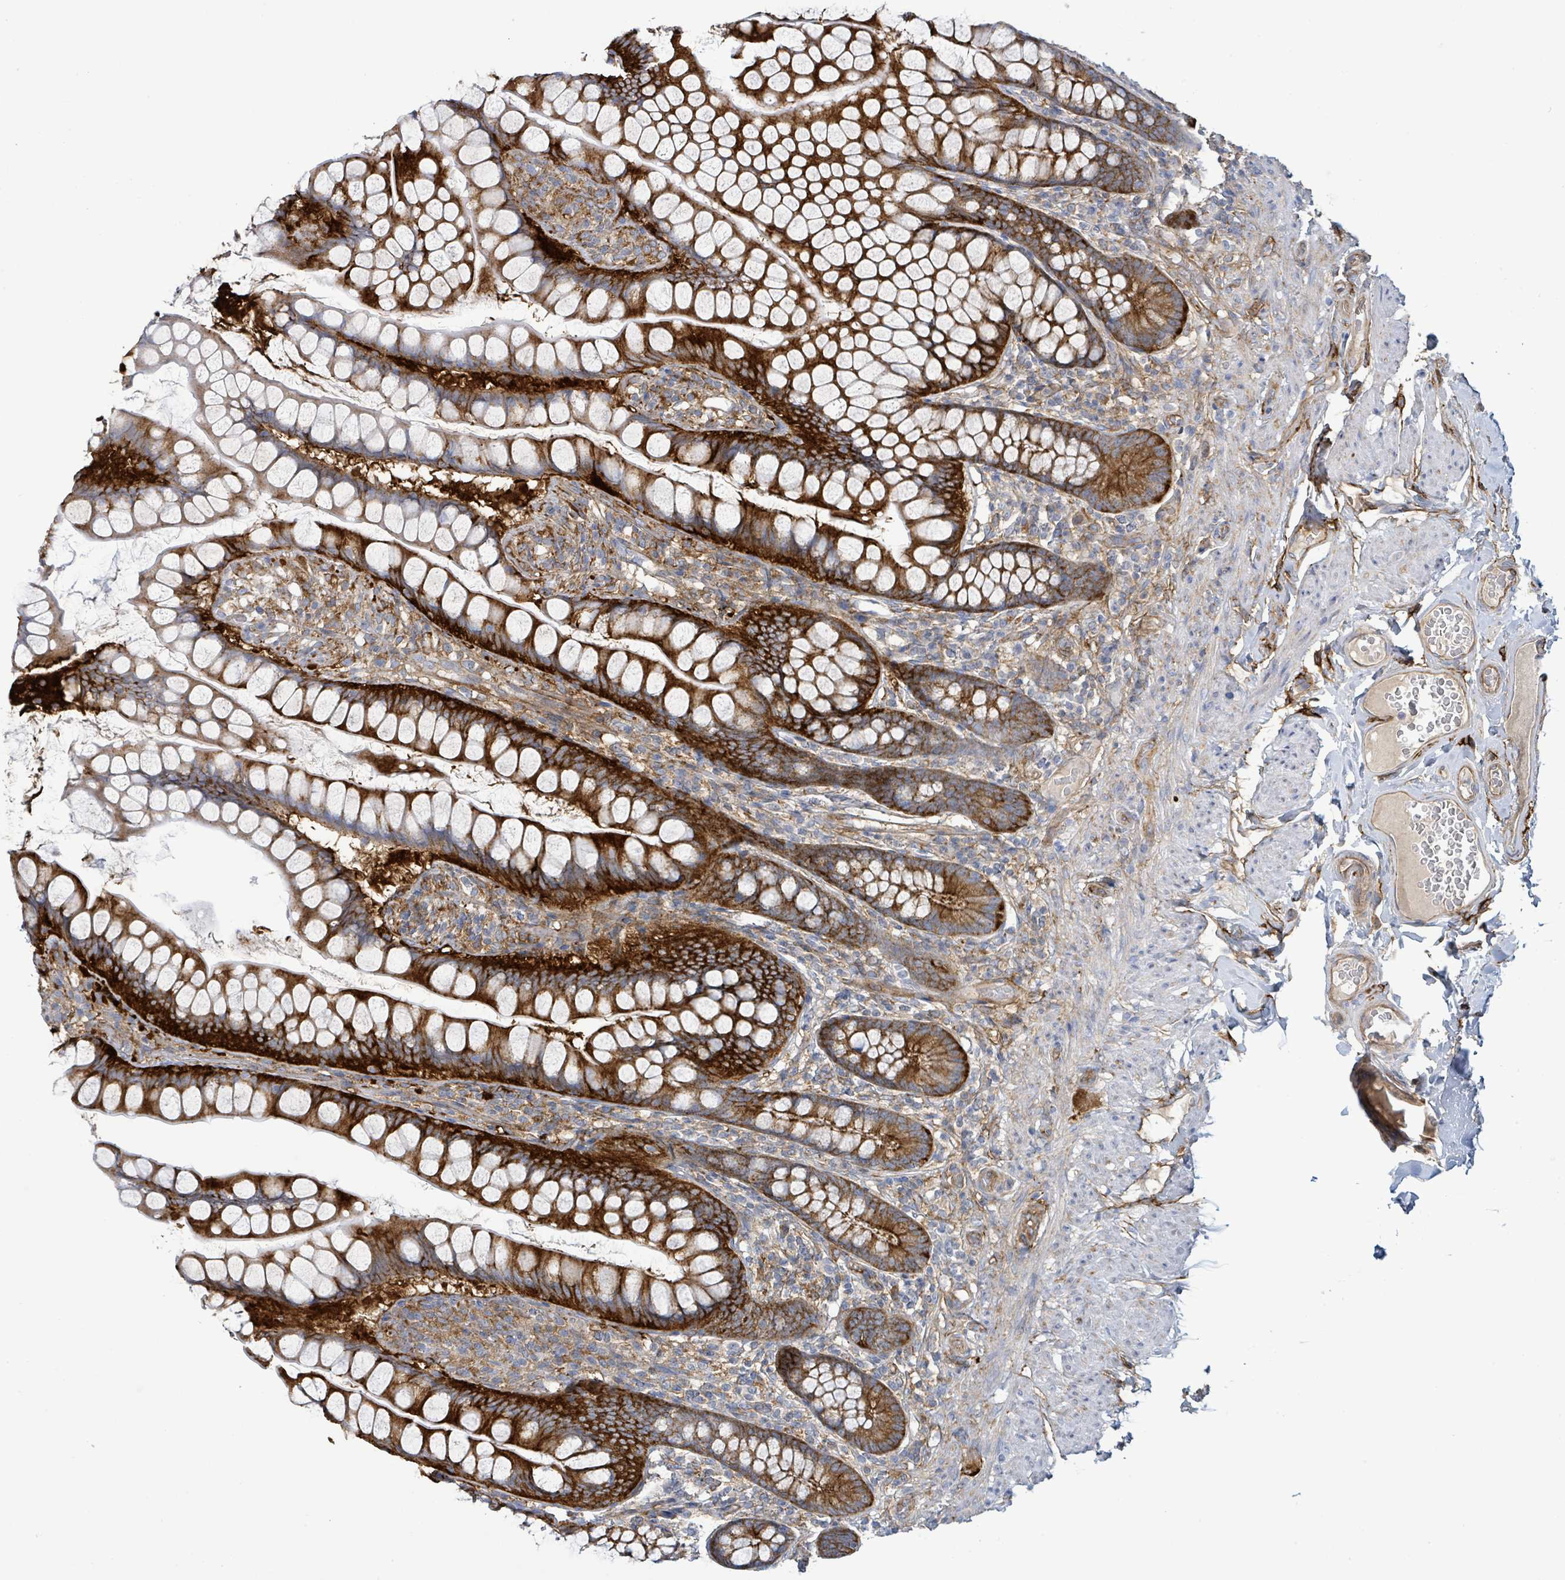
{"staining": {"intensity": "strong", "quantity": ">75%", "location": "cytoplasmic/membranous"}, "tissue": "small intestine", "cell_type": "Glandular cells", "image_type": "normal", "snomed": [{"axis": "morphology", "description": "Normal tissue, NOS"}, {"axis": "topography", "description": "Small intestine"}], "caption": "A high-resolution photomicrograph shows immunohistochemistry (IHC) staining of benign small intestine, which demonstrates strong cytoplasmic/membranous staining in about >75% of glandular cells.", "gene": "EGFL7", "patient": {"sex": "male", "age": 70}}